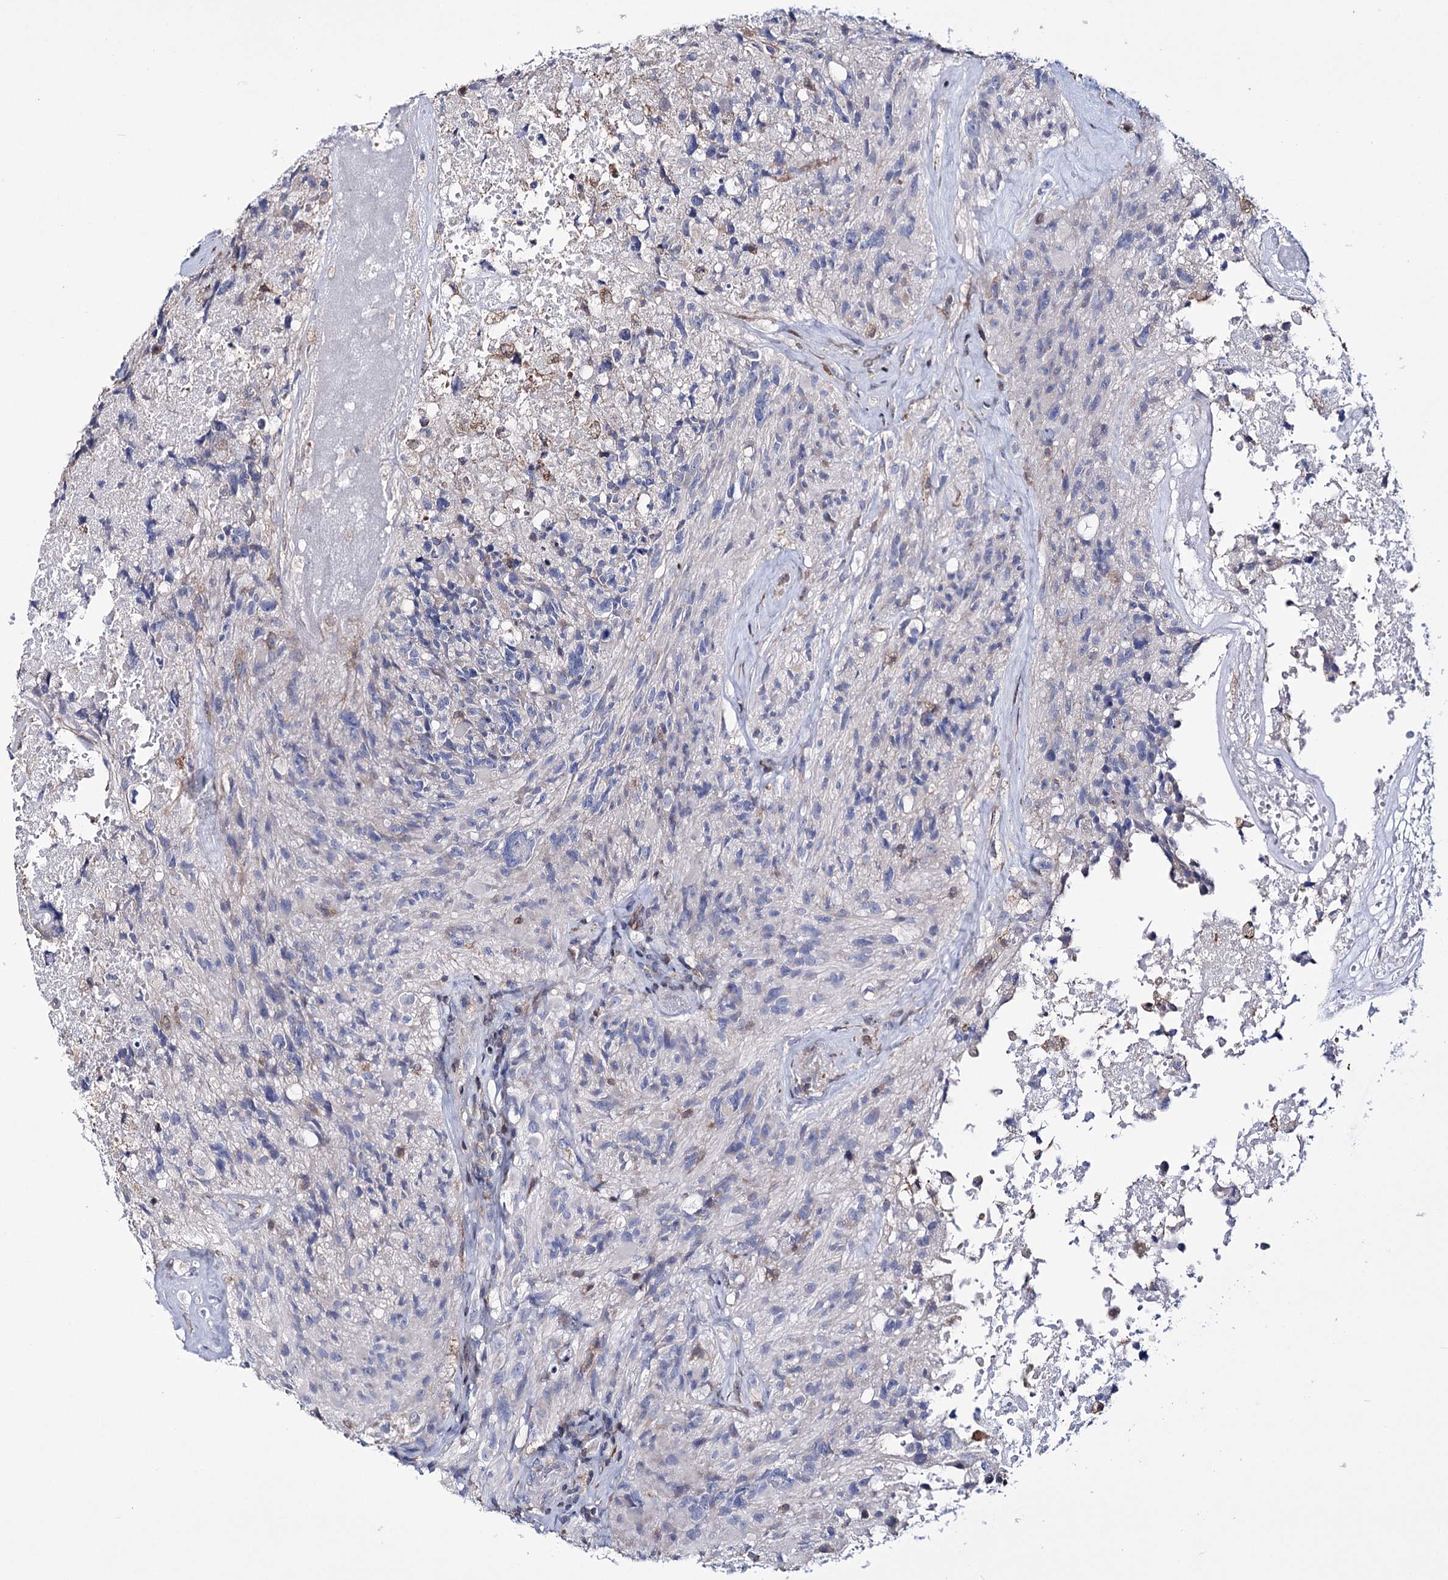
{"staining": {"intensity": "negative", "quantity": "none", "location": "none"}, "tissue": "glioma", "cell_type": "Tumor cells", "image_type": "cancer", "snomed": [{"axis": "morphology", "description": "Glioma, malignant, High grade"}, {"axis": "topography", "description": "Brain"}], "caption": "Histopathology image shows no significant protein positivity in tumor cells of malignant high-grade glioma.", "gene": "PTER", "patient": {"sex": "male", "age": 76}}